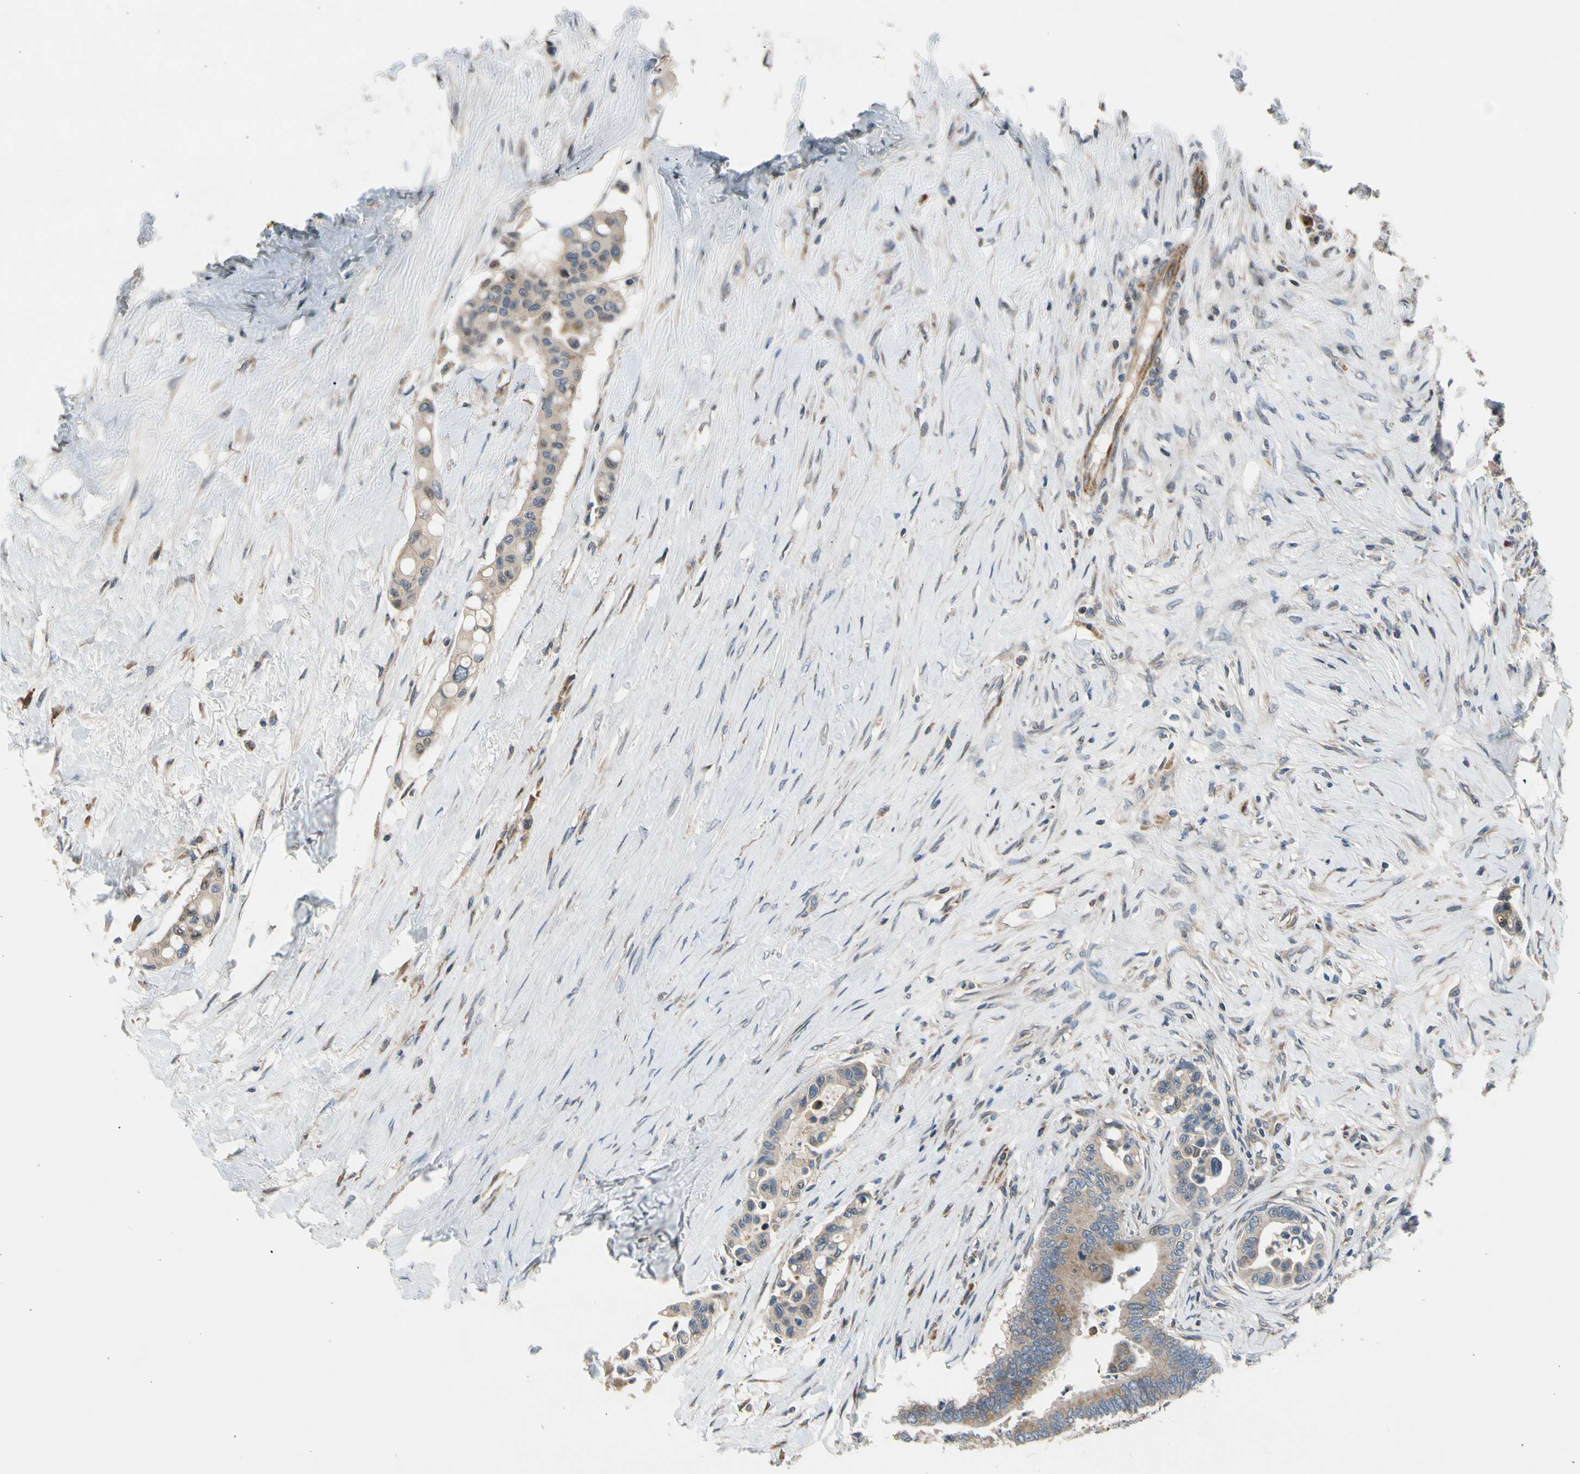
{"staining": {"intensity": "moderate", "quantity": ">75%", "location": "cytoplasmic/membranous"}, "tissue": "colorectal cancer", "cell_type": "Tumor cells", "image_type": "cancer", "snomed": [{"axis": "morphology", "description": "Normal tissue, NOS"}, {"axis": "morphology", "description": "Adenocarcinoma, NOS"}, {"axis": "topography", "description": "Colon"}], "caption": "DAB immunohistochemical staining of human adenocarcinoma (colorectal) demonstrates moderate cytoplasmic/membranous protein expression in approximately >75% of tumor cells. The staining was performed using DAB, with brown indicating positive protein expression. Nuclei are stained blue with hematoxylin.", "gene": "NPHP3", "patient": {"sex": "male", "age": 82}}